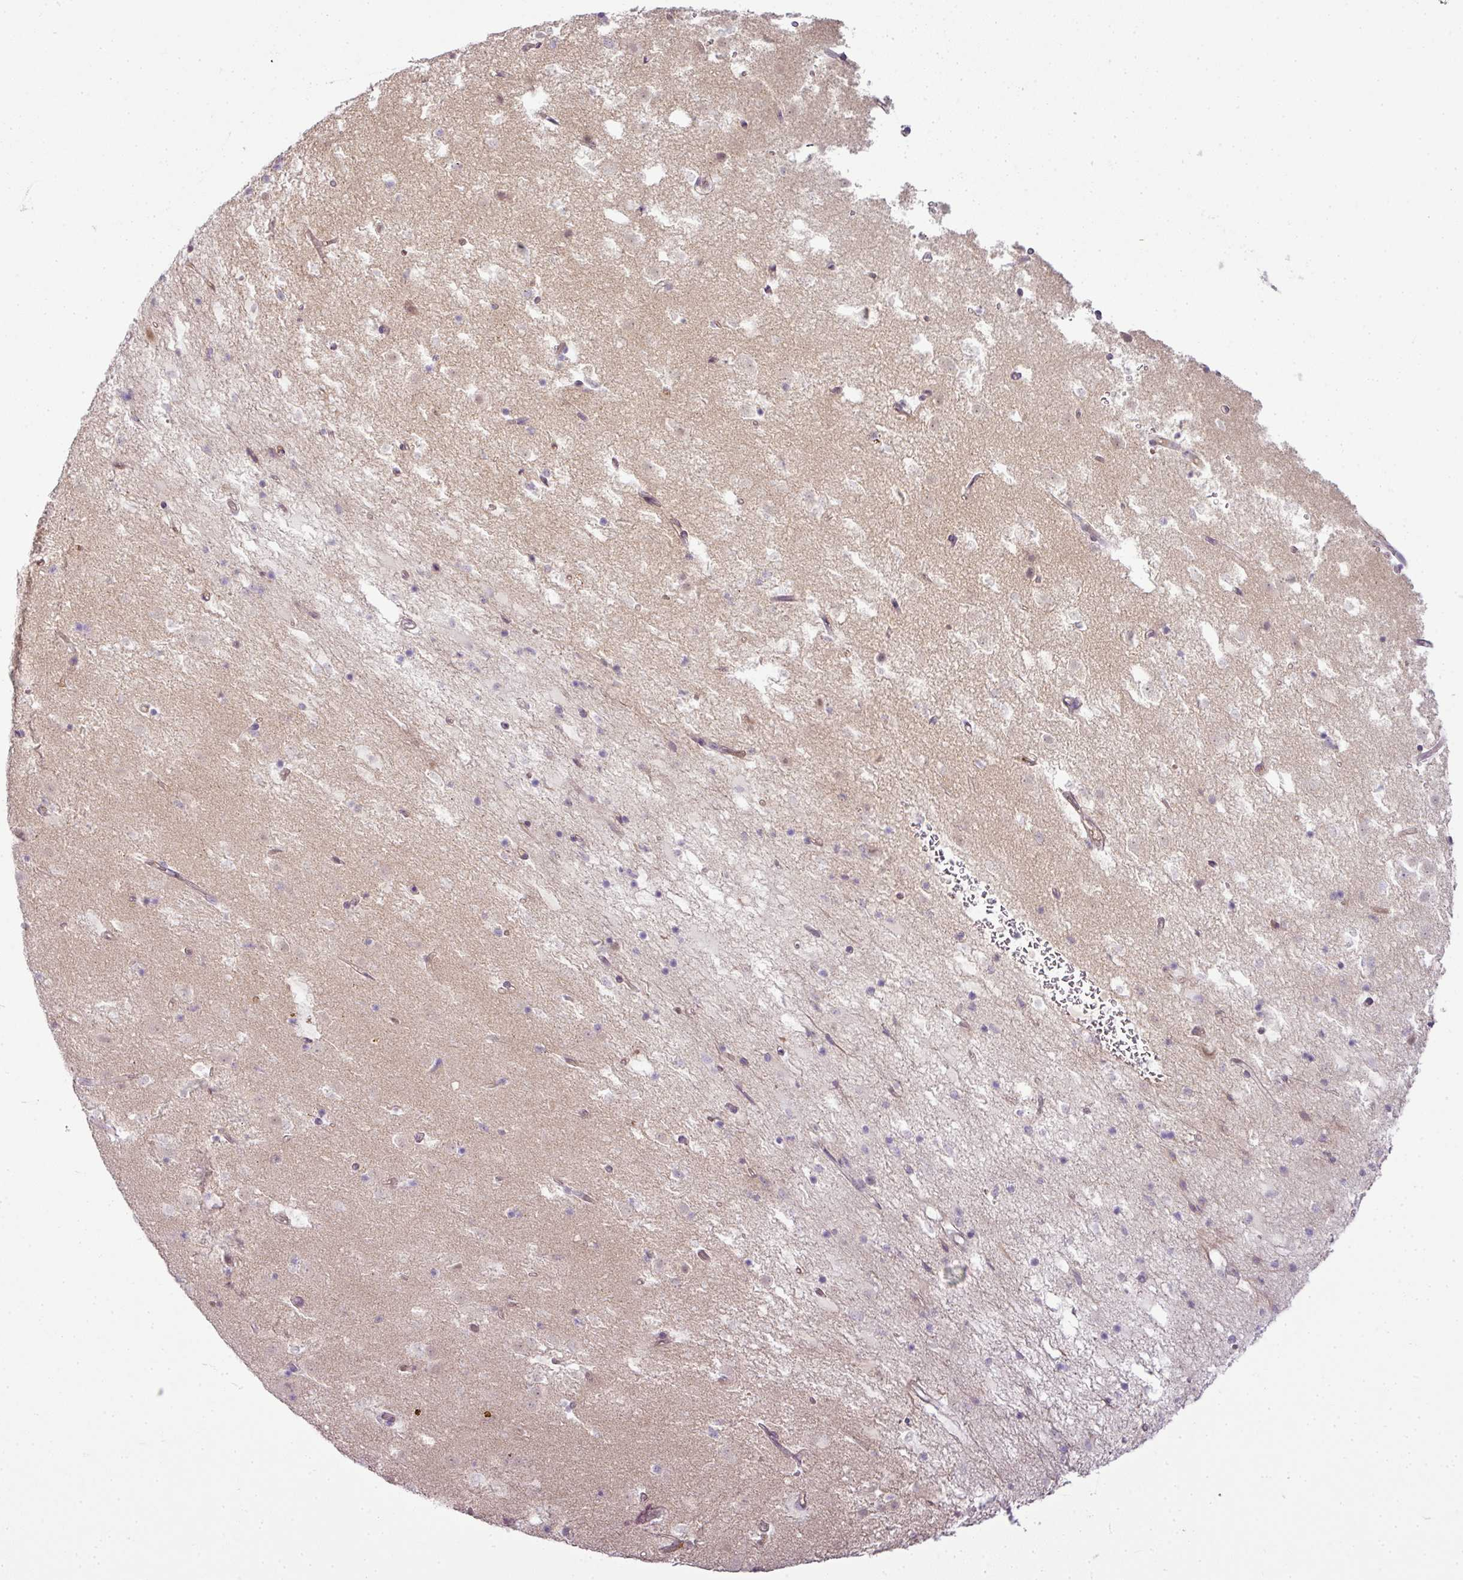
{"staining": {"intensity": "weak", "quantity": "<25%", "location": "nuclear"}, "tissue": "caudate", "cell_type": "Glial cells", "image_type": "normal", "snomed": [{"axis": "morphology", "description": "Normal tissue, NOS"}, {"axis": "topography", "description": "Lateral ventricle wall"}], "caption": "This is an immunohistochemistry (IHC) micrograph of unremarkable caudate. There is no expression in glial cells.", "gene": "LY75", "patient": {"sex": "male", "age": 58}}